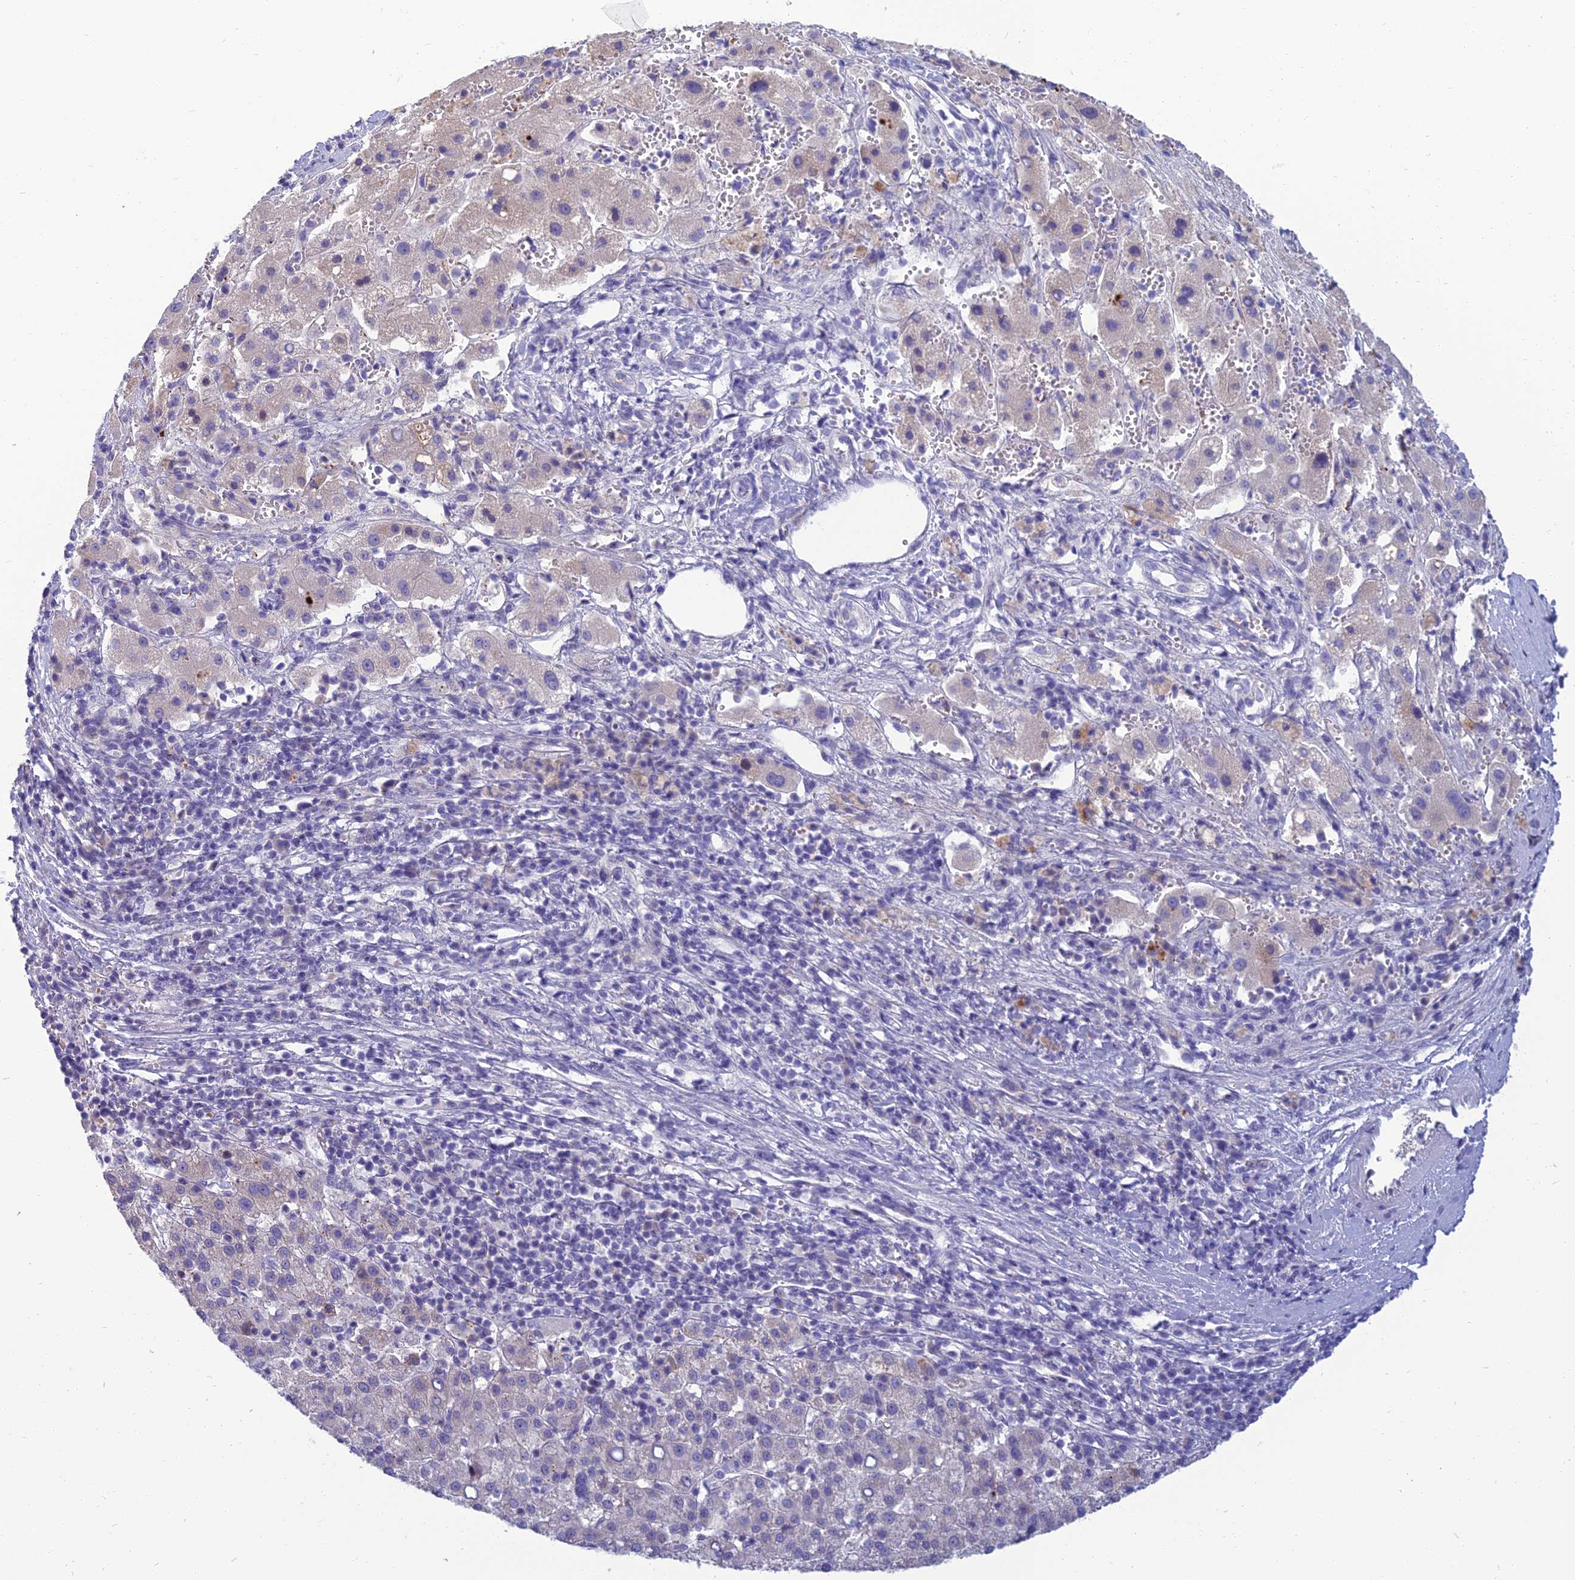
{"staining": {"intensity": "negative", "quantity": "none", "location": "none"}, "tissue": "liver cancer", "cell_type": "Tumor cells", "image_type": "cancer", "snomed": [{"axis": "morphology", "description": "Carcinoma, Hepatocellular, NOS"}, {"axis": "topography", "description": "Liver"}], "caption": "This is an immunohistochemistry (IHC) photomicrograph of human hepatocellular carcinoma (liver). There is no expression in tumor cells.", "gene": "SPTLC3", "patient": {"sex": "female", "age": 58}}